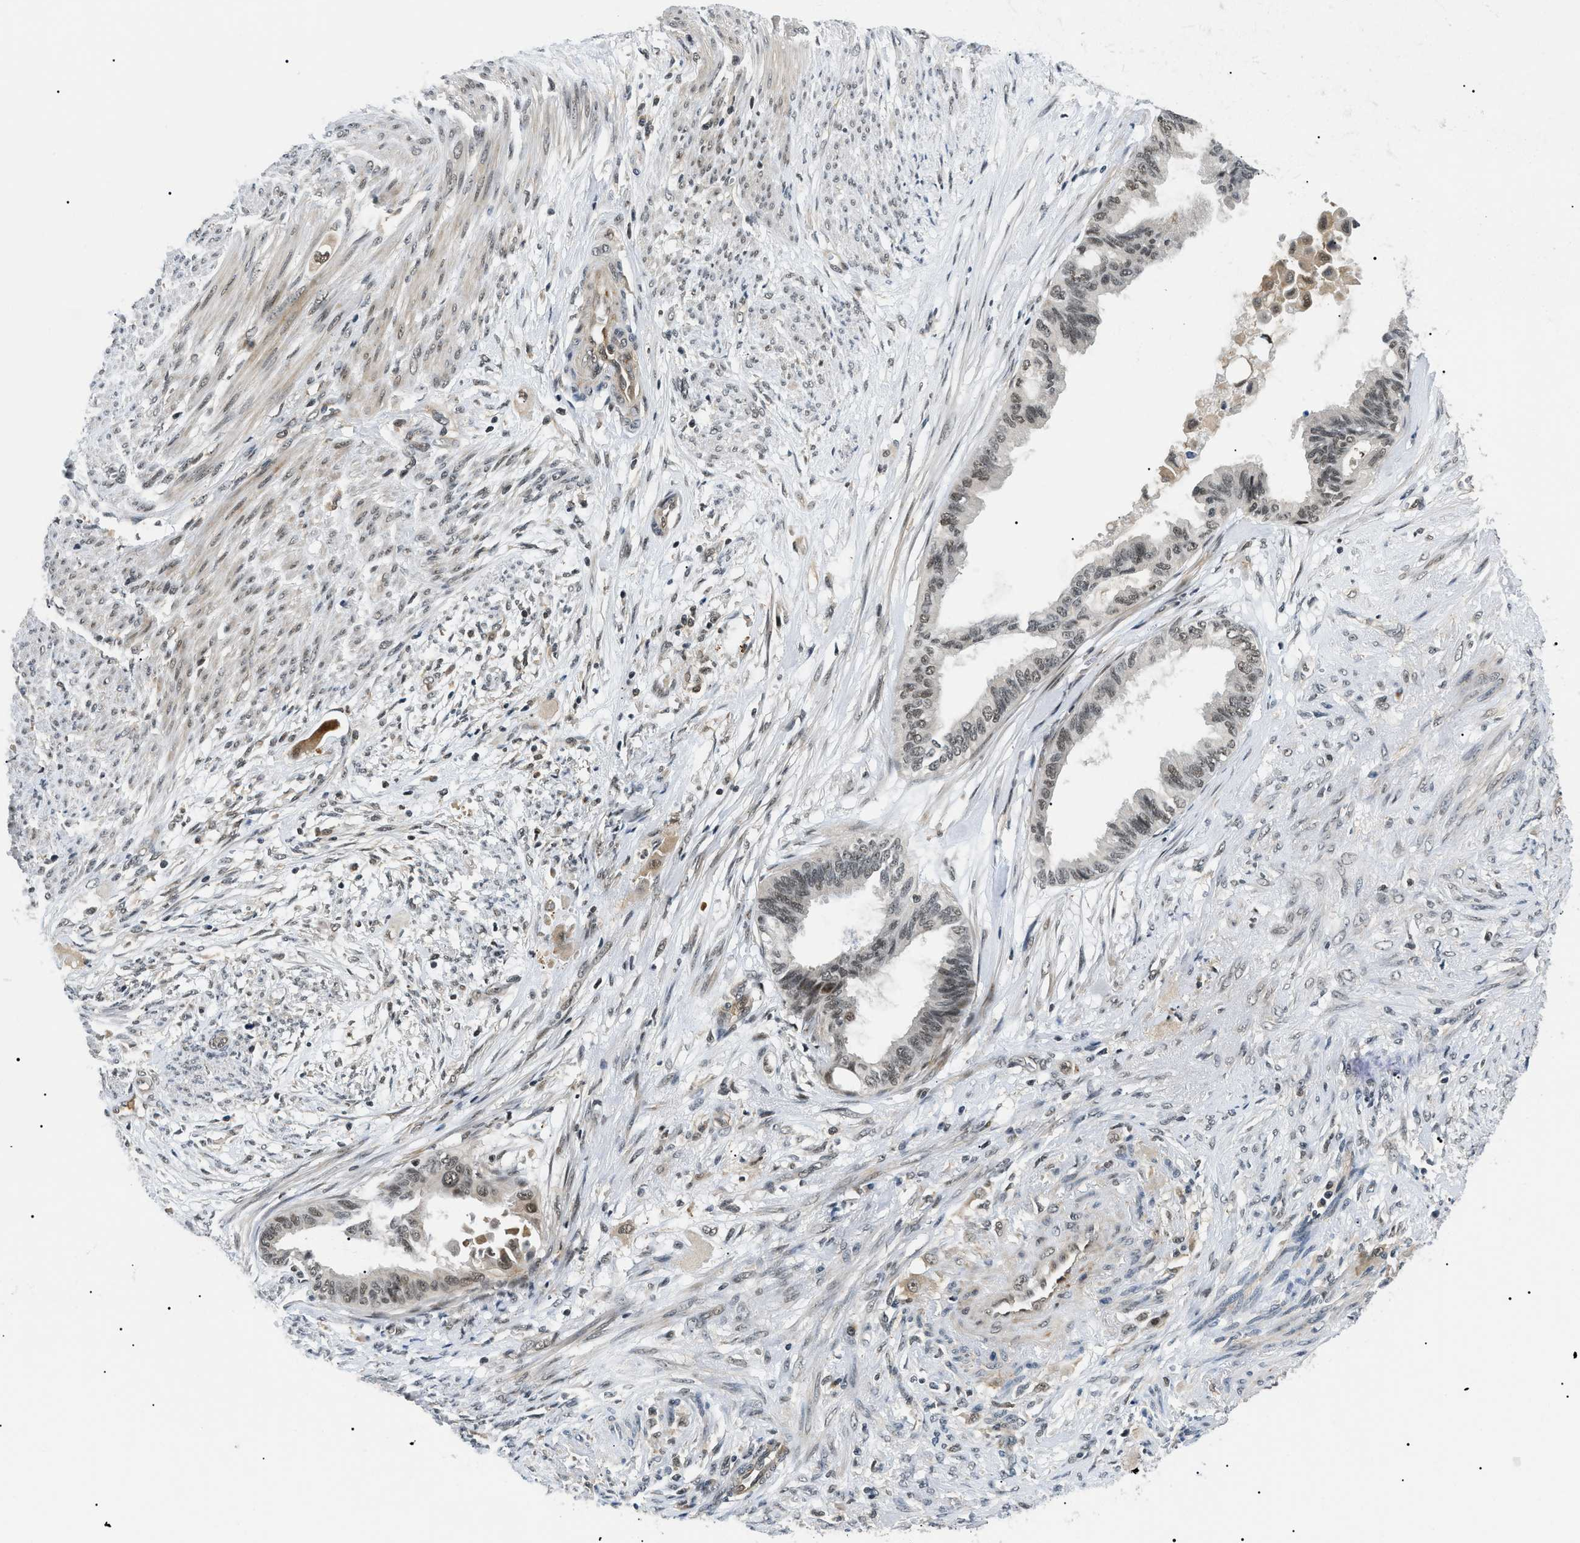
{"staining": {"intensity": "weak", "quantity": "<25%", "location": "cytoplasmic/membranous,nuclear"}, "tissue": "cervical cancer", "cell_type": "Tumor cells", "image_type": "cancer", "snomed": [{"axis": "morphology", "description": "Normal tissue, NOS"}, {"axis": "morphology", "description": "Adenocarcinoma, NOS"}, {"axis": "topography", "description": "Cervix"}, {"axis": "topography", "description": "Endometrium"}], "caption": "Tumor cells show no significant expression in cervical cancer.", "gene": "RBM15", "patient": {"sex": "female", "age": 86}}